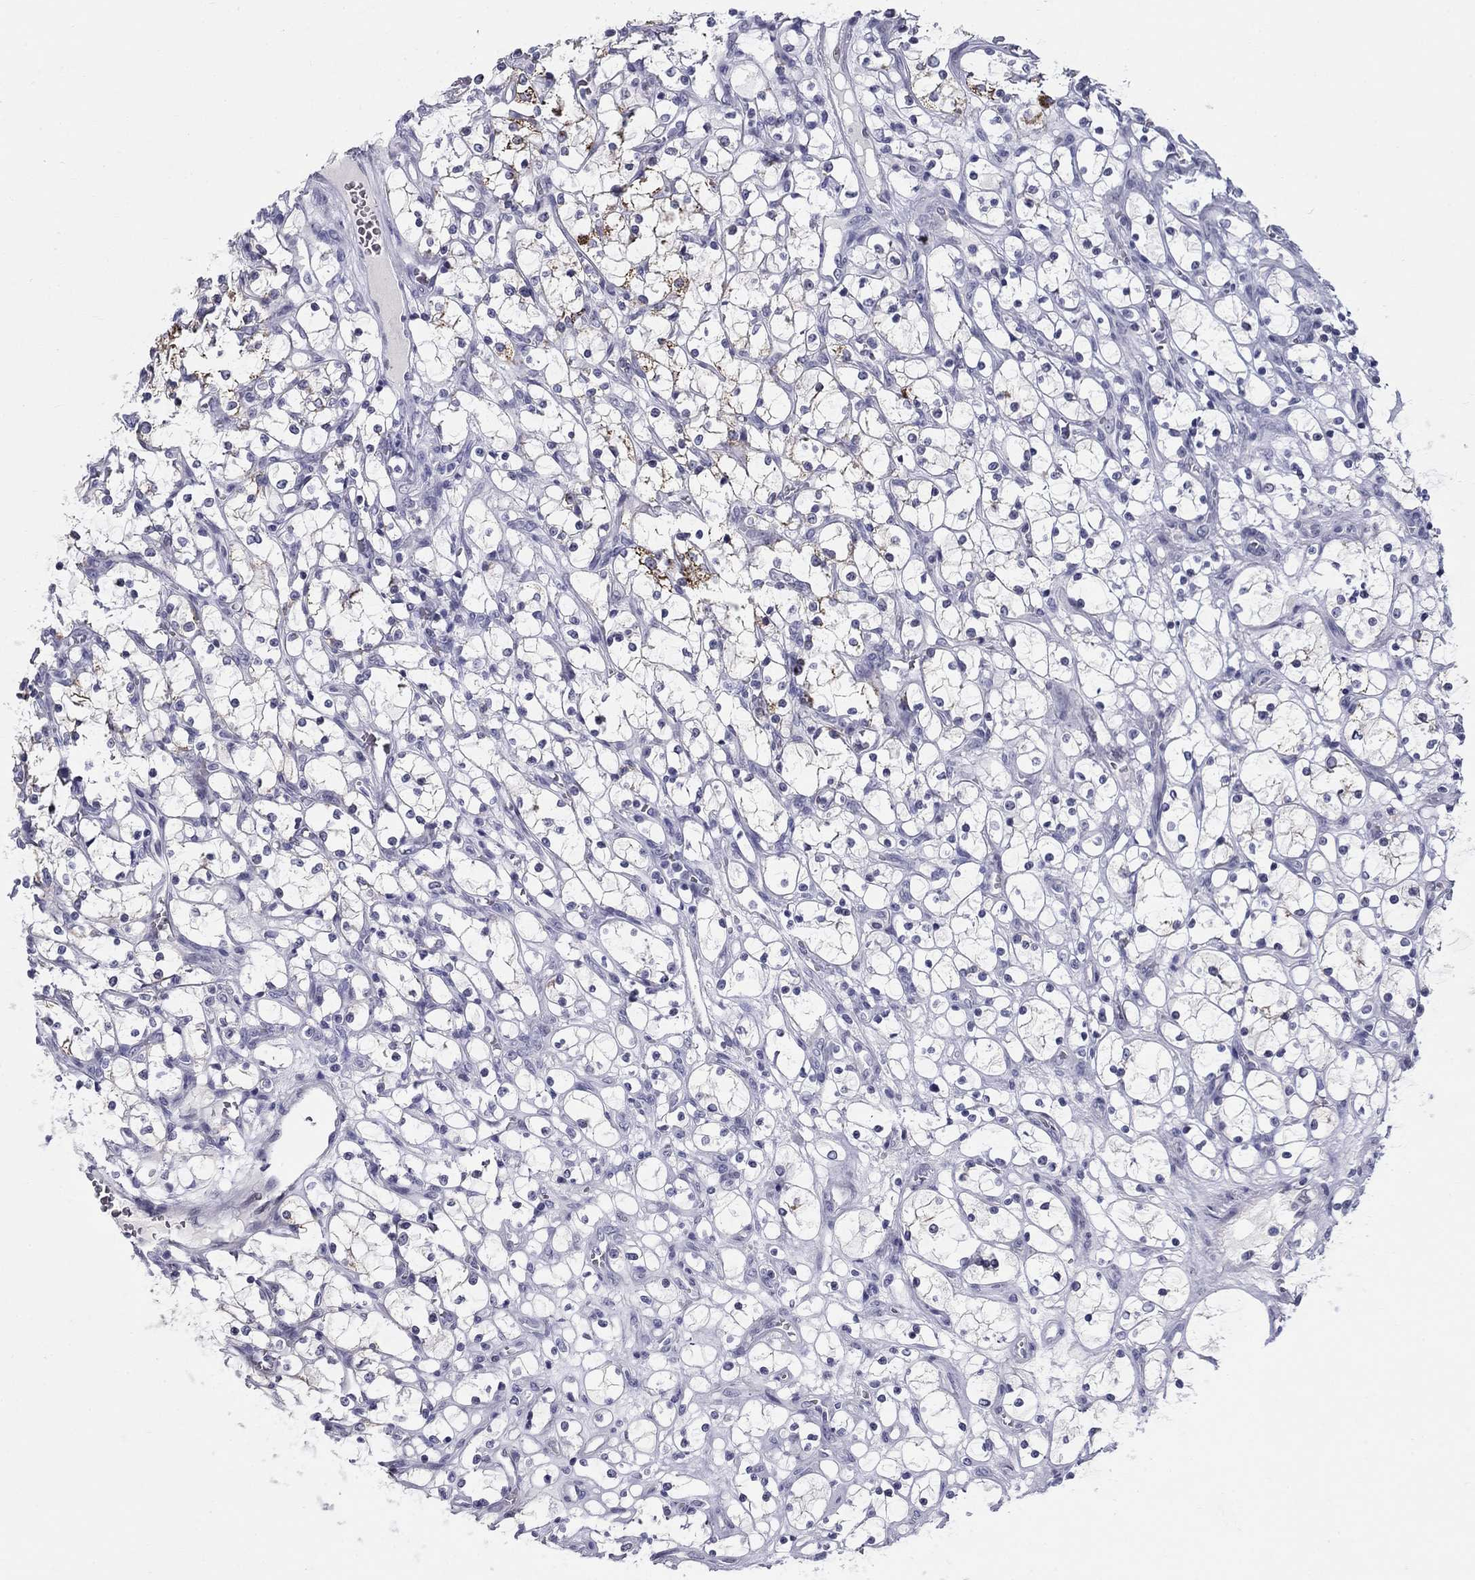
{"staining": {"intensity": "strong", "quantity": "<25%", "location": "cytoplasmic/membranous"}, "tissue": "renal cancer", "cell_type": "Tumor cells", "image_type": "cancer", "snomed": [{"axis": "morphology", "description": "Adenocarcinoma, NOS"}, {"axis": "topography", "description": "Kidney"}], "caption": "Protein expression analysis of human renal cancer (adenocarcinoma) reveals strong cytoplasmic/membranous expression in approximately <25% of tumor cells. (DAB IHC with brightfield microscopy, high magnification).", "gene": "C4orf19", "patient": {"sex": "female", "age": 69}}